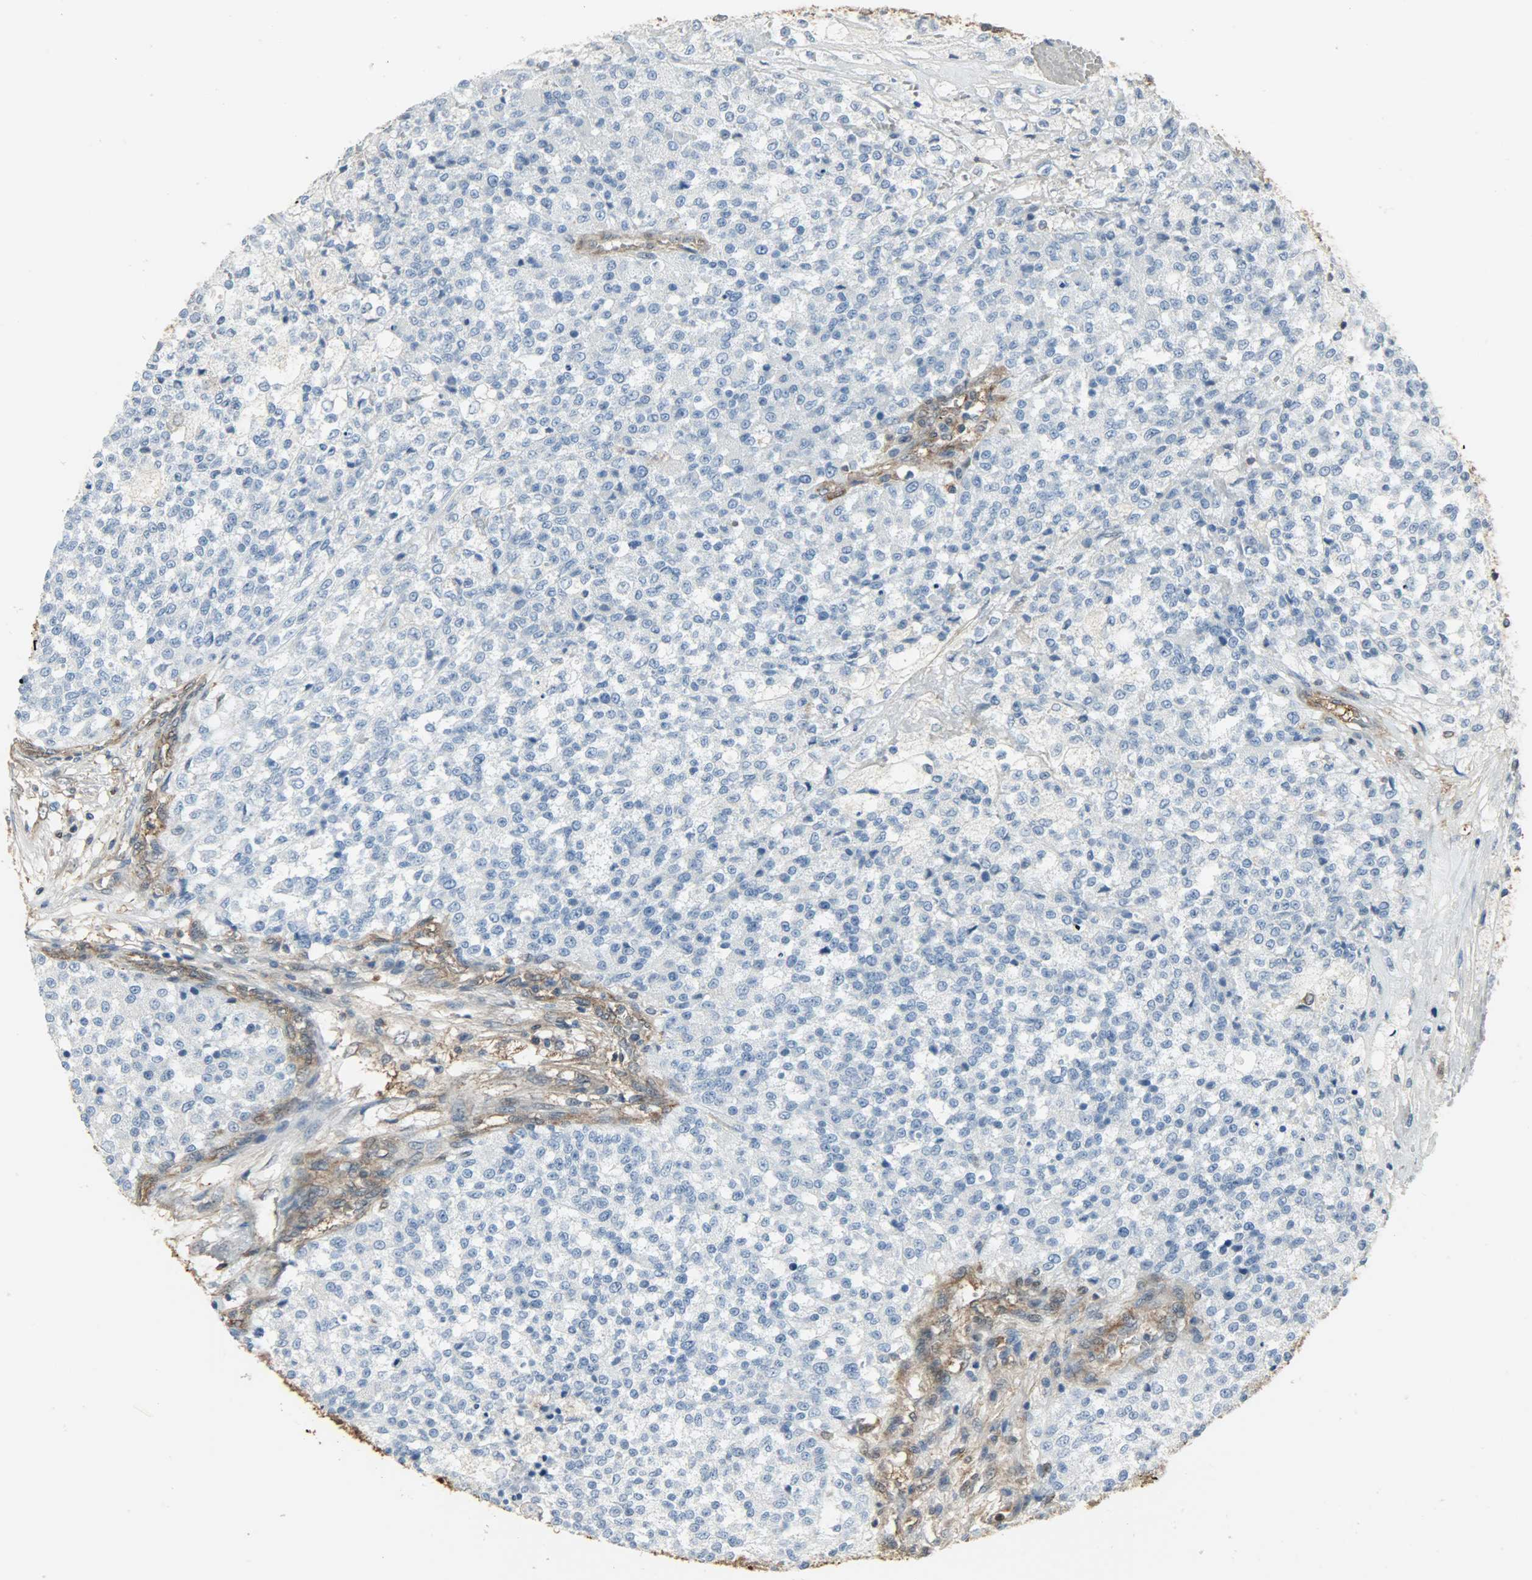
{"staining": {"intensity": "negative", "quantity": "none", "location": "none"}, "tissue": "testis cancer", "cell_type": "Tumor cells", "image_type": "cancer", "snomed": [{"axis": "morphology", "description": "Seminoma, NOS"}, {"axis": "topography", "description": "Testis"}], "caption": "Testis cancer (seminoma) stained for a protein using IHC reveals no staining tumor cells.", "gene": "LDHB", "patient": {"sex": "male", "age": 59}}